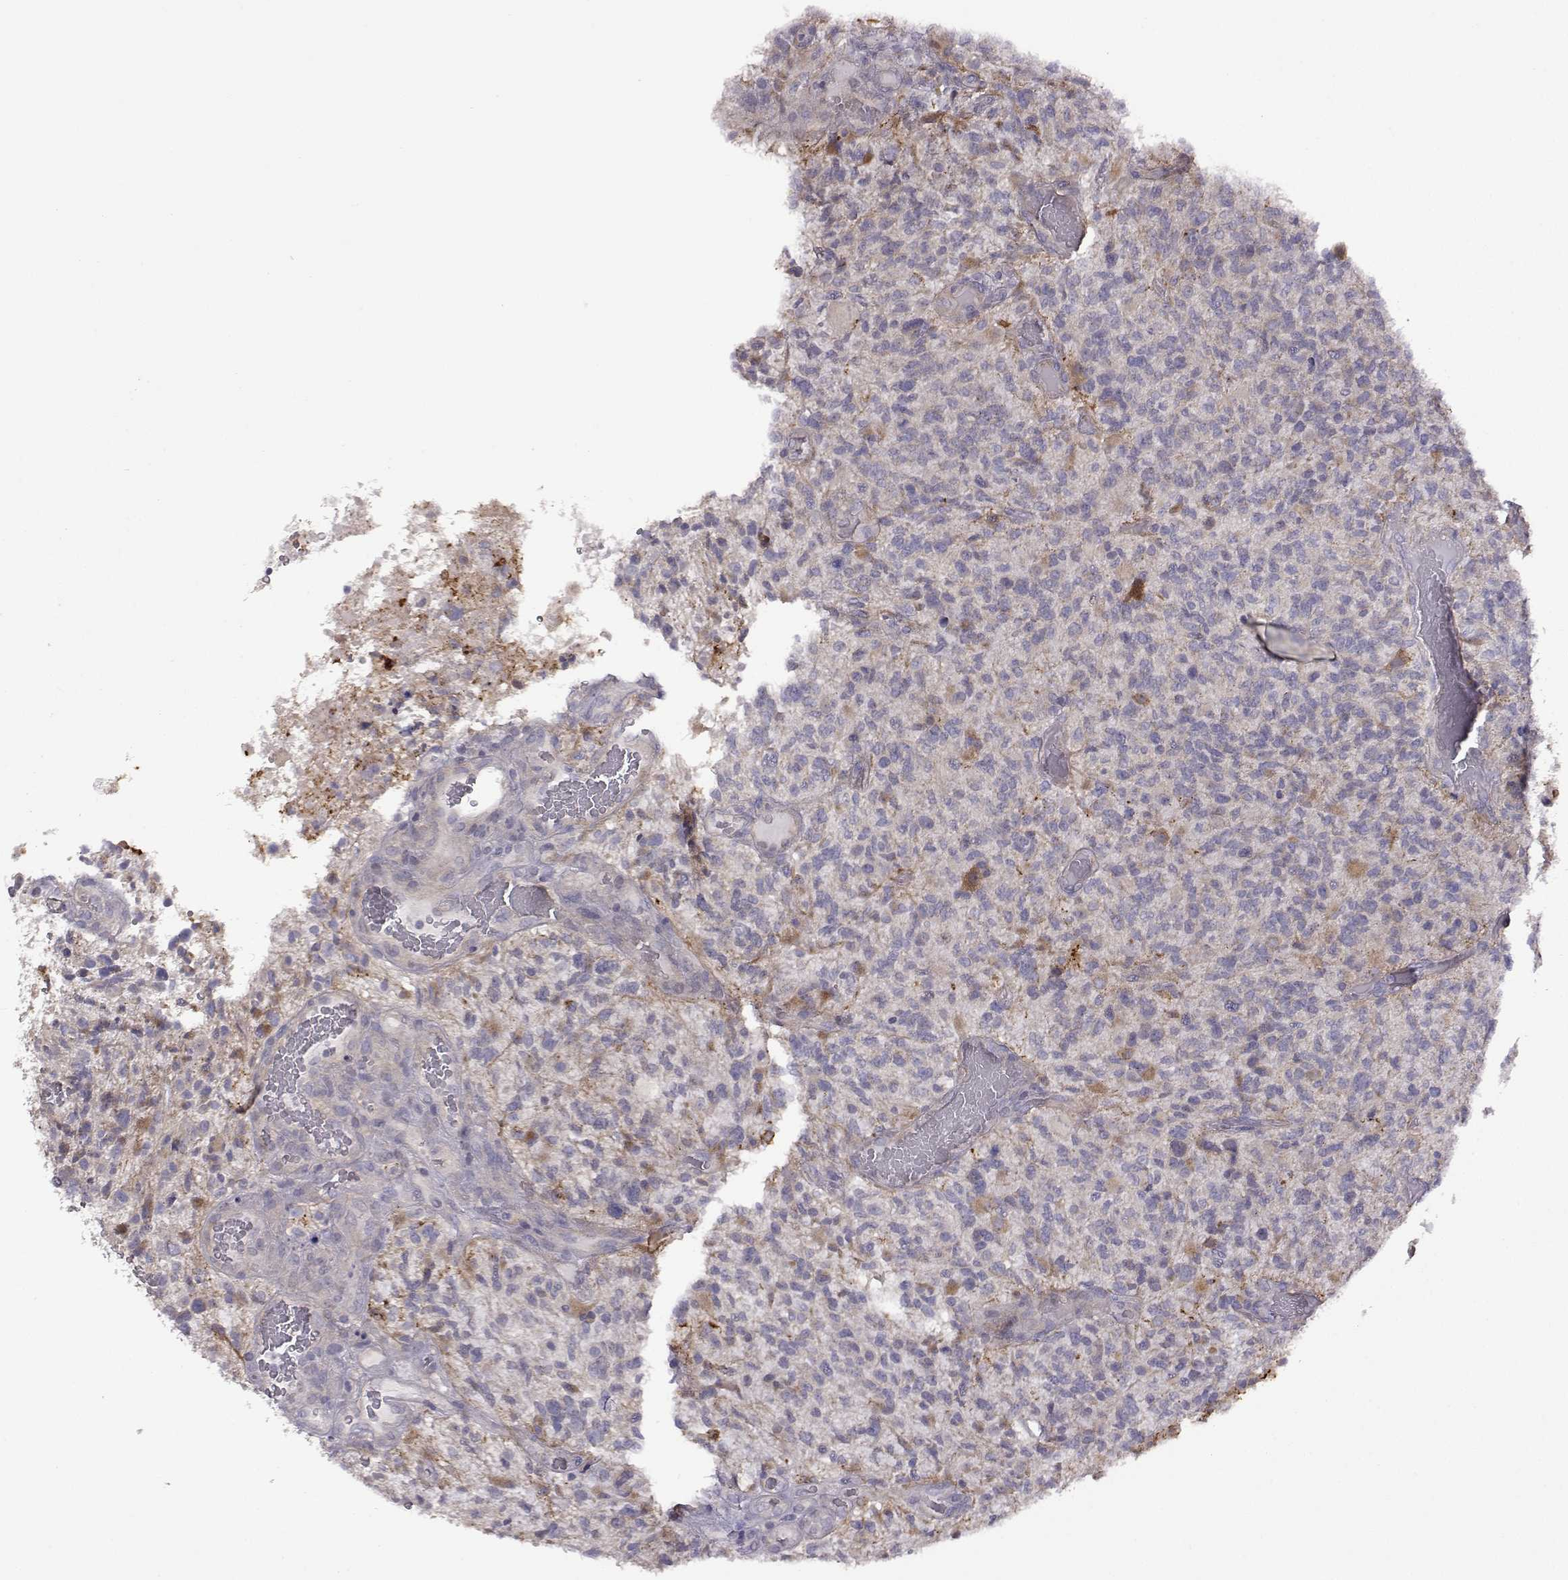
{"staining": {"intensity": "negative", "quantity": "none", "location": "none"}, "tissue": "glioma", "cell_type": "Tumor cells", "image_type": "cancer", "snomed": [{"axis": "morphology", "description": "Glioma, malignant, High grade"}, {"axis": "topography", "description": "Brain"}], "caption": "Tumor cells show no significant expression in glioma.", "gene": "VGF", "patient": {"sex": "female", "age": 71}}